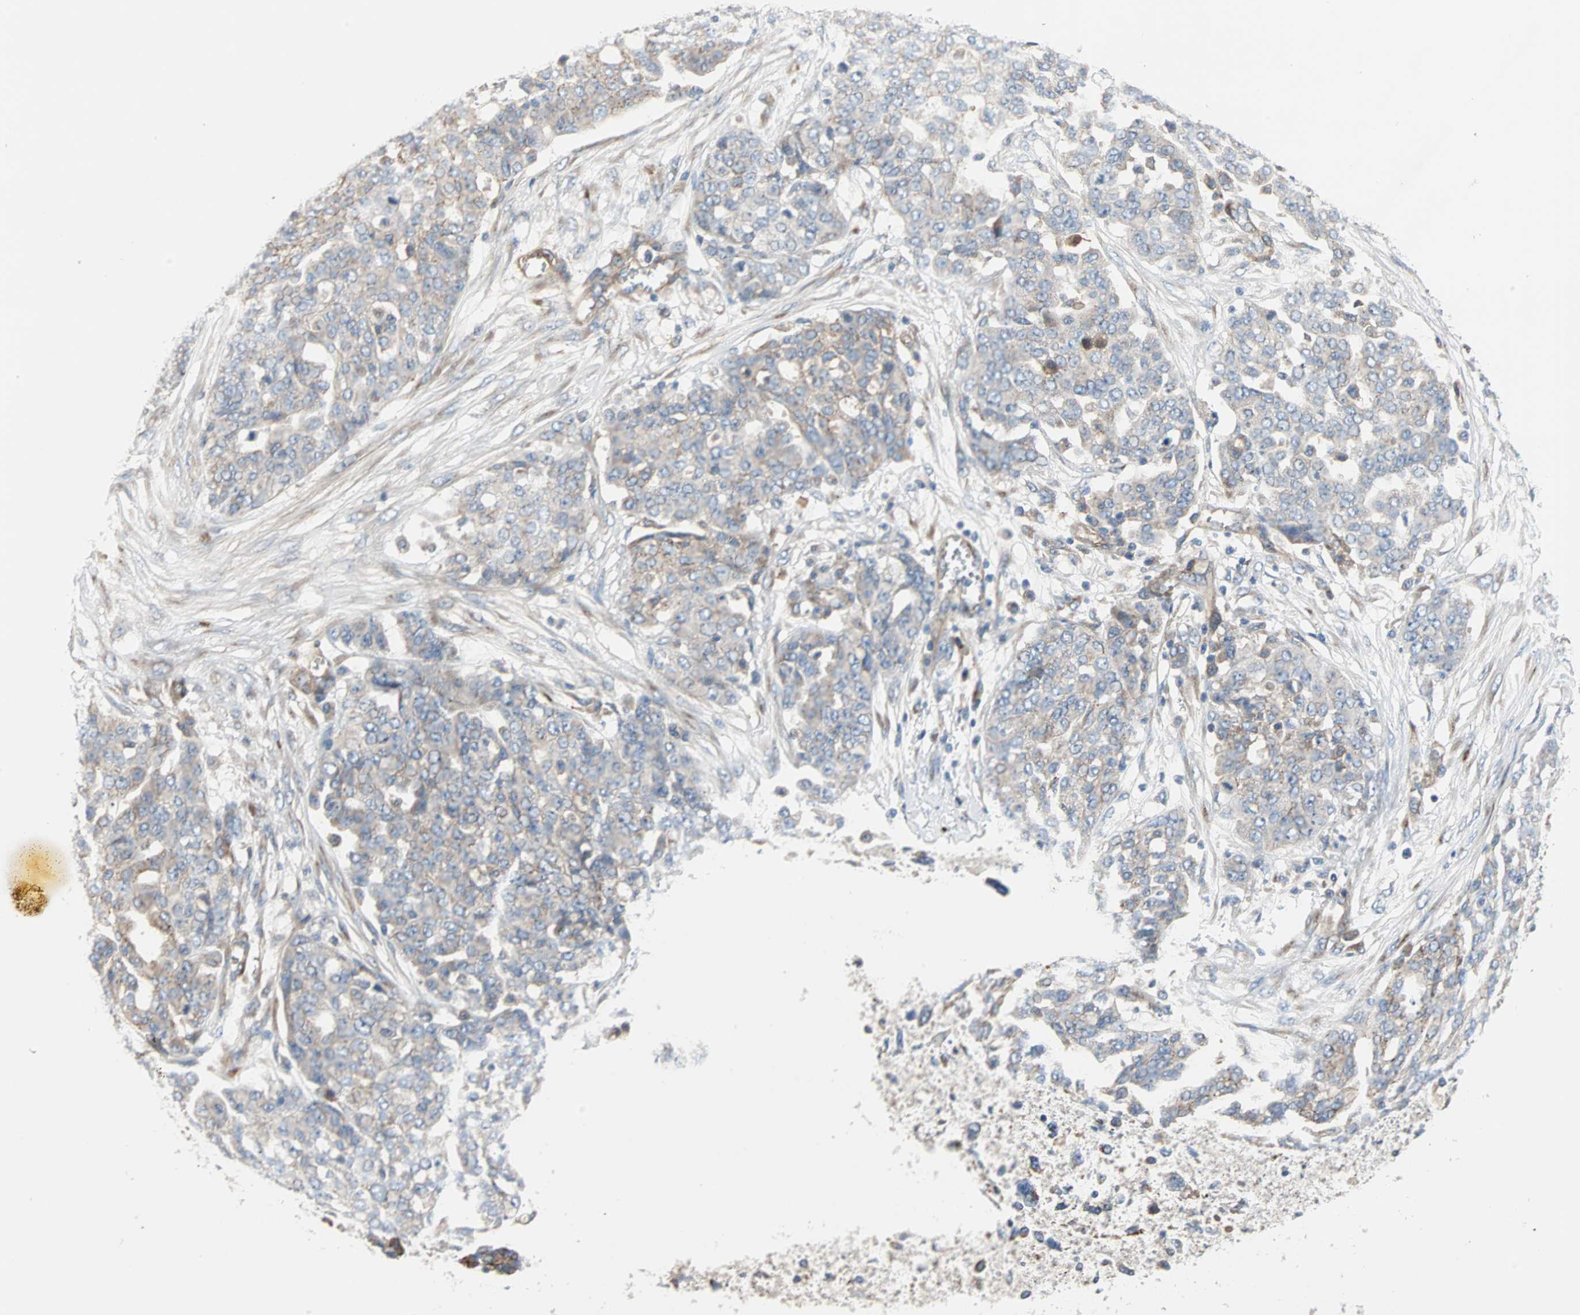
{"staining": {"intensity": "weak", "quantity": "<25%", "location": "cytoplasmic/membranous"}, "tissue": "ovarian cancer", "cell_type": "Tumor cells", "image_type": "cancer", "snomed": [{"axis": "morphology", "description": "Cystadenocarcinoma, serous, NOS"}, {"axis": "topography", "description": "Soft tissue"}, {"axis": "topography", "description": "Ovary"}], "caption": "This is a histopathology image of immunohistochemistry (IHC) staining of serous cystadenocarcinoma (ovarian), which shows no expression in tumor cells.", "gene": "PDE8A", "patient": {"sex": "female", "age": 57}}